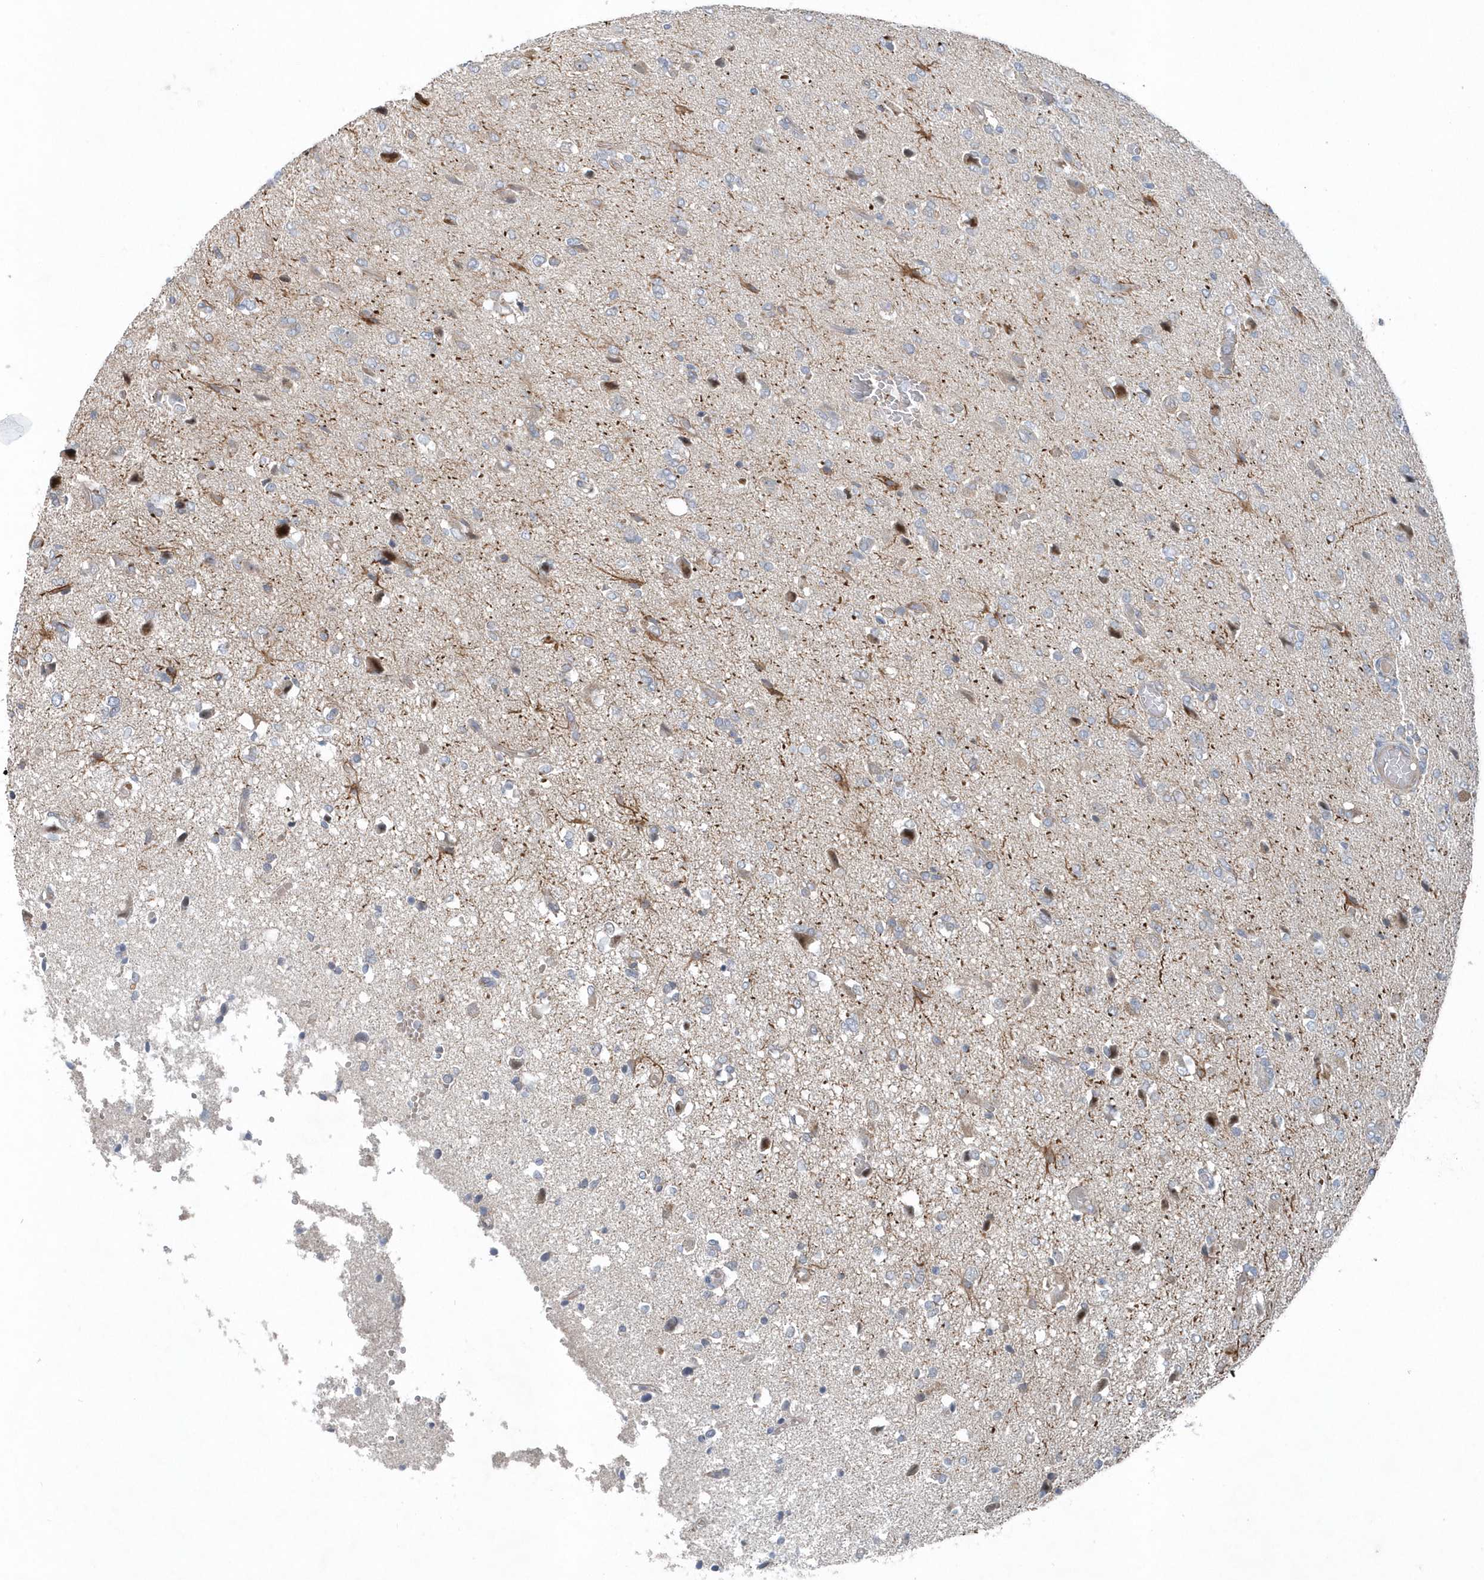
{"staining": {"intensity": "negative", "quantity": "none", "location": "none"}, "tissue": "glioma", "cell_type": "Tumor cells", "image_type": "cancer", "snomed": [{"axis": "morphology", "description": "Glioma, malignant, High grade"}, {"axis": "topography", "description": "Brain"}], "caption": "Glioma was stained to show a protein in brown. There is no significant expression in tumor cells.", "gene": "MCC", "patient": {"sex": "female", "age": 59}}